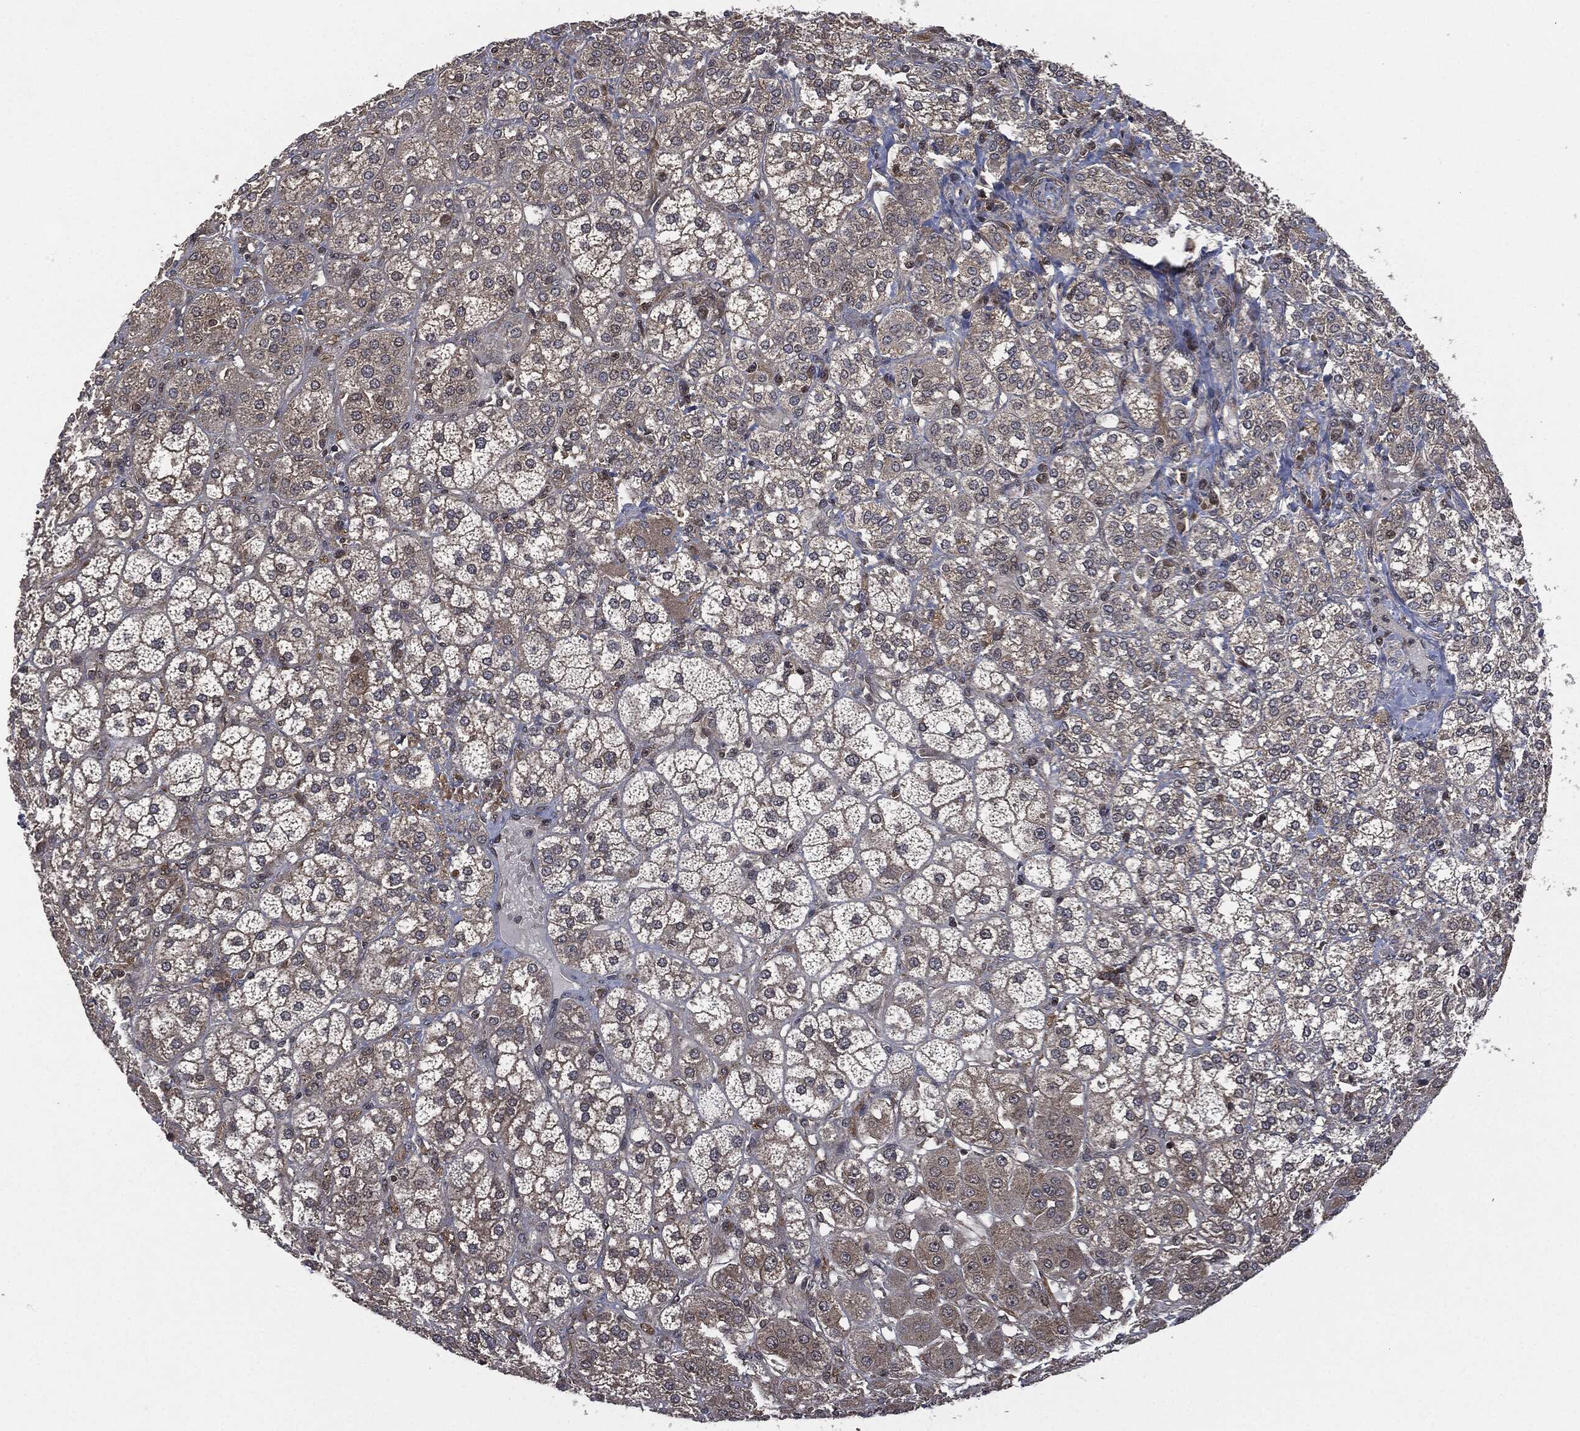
{"staining": {"intensity": "moderate", "quantity": "<25%", "location": "cytoplasmic/membranous"}, "tissue": "adrenal gland", "cell_type": "Glandular cells", "image_type": "normal", "snomed": [{"axis": "morphology", "description": "Normal tissue, NOS"}, {"axis": "topography", "description": "Adrenal gland"}], "caption": "Moderate cytoplasmic/membranous protein staining is identified in about <25% of glandular cells in adrenal gland. (DAB = brown stain, brightfield microscopy at high magnification).", "gene": "HRAS", "patient": {"sex": "male", "age": 70}}